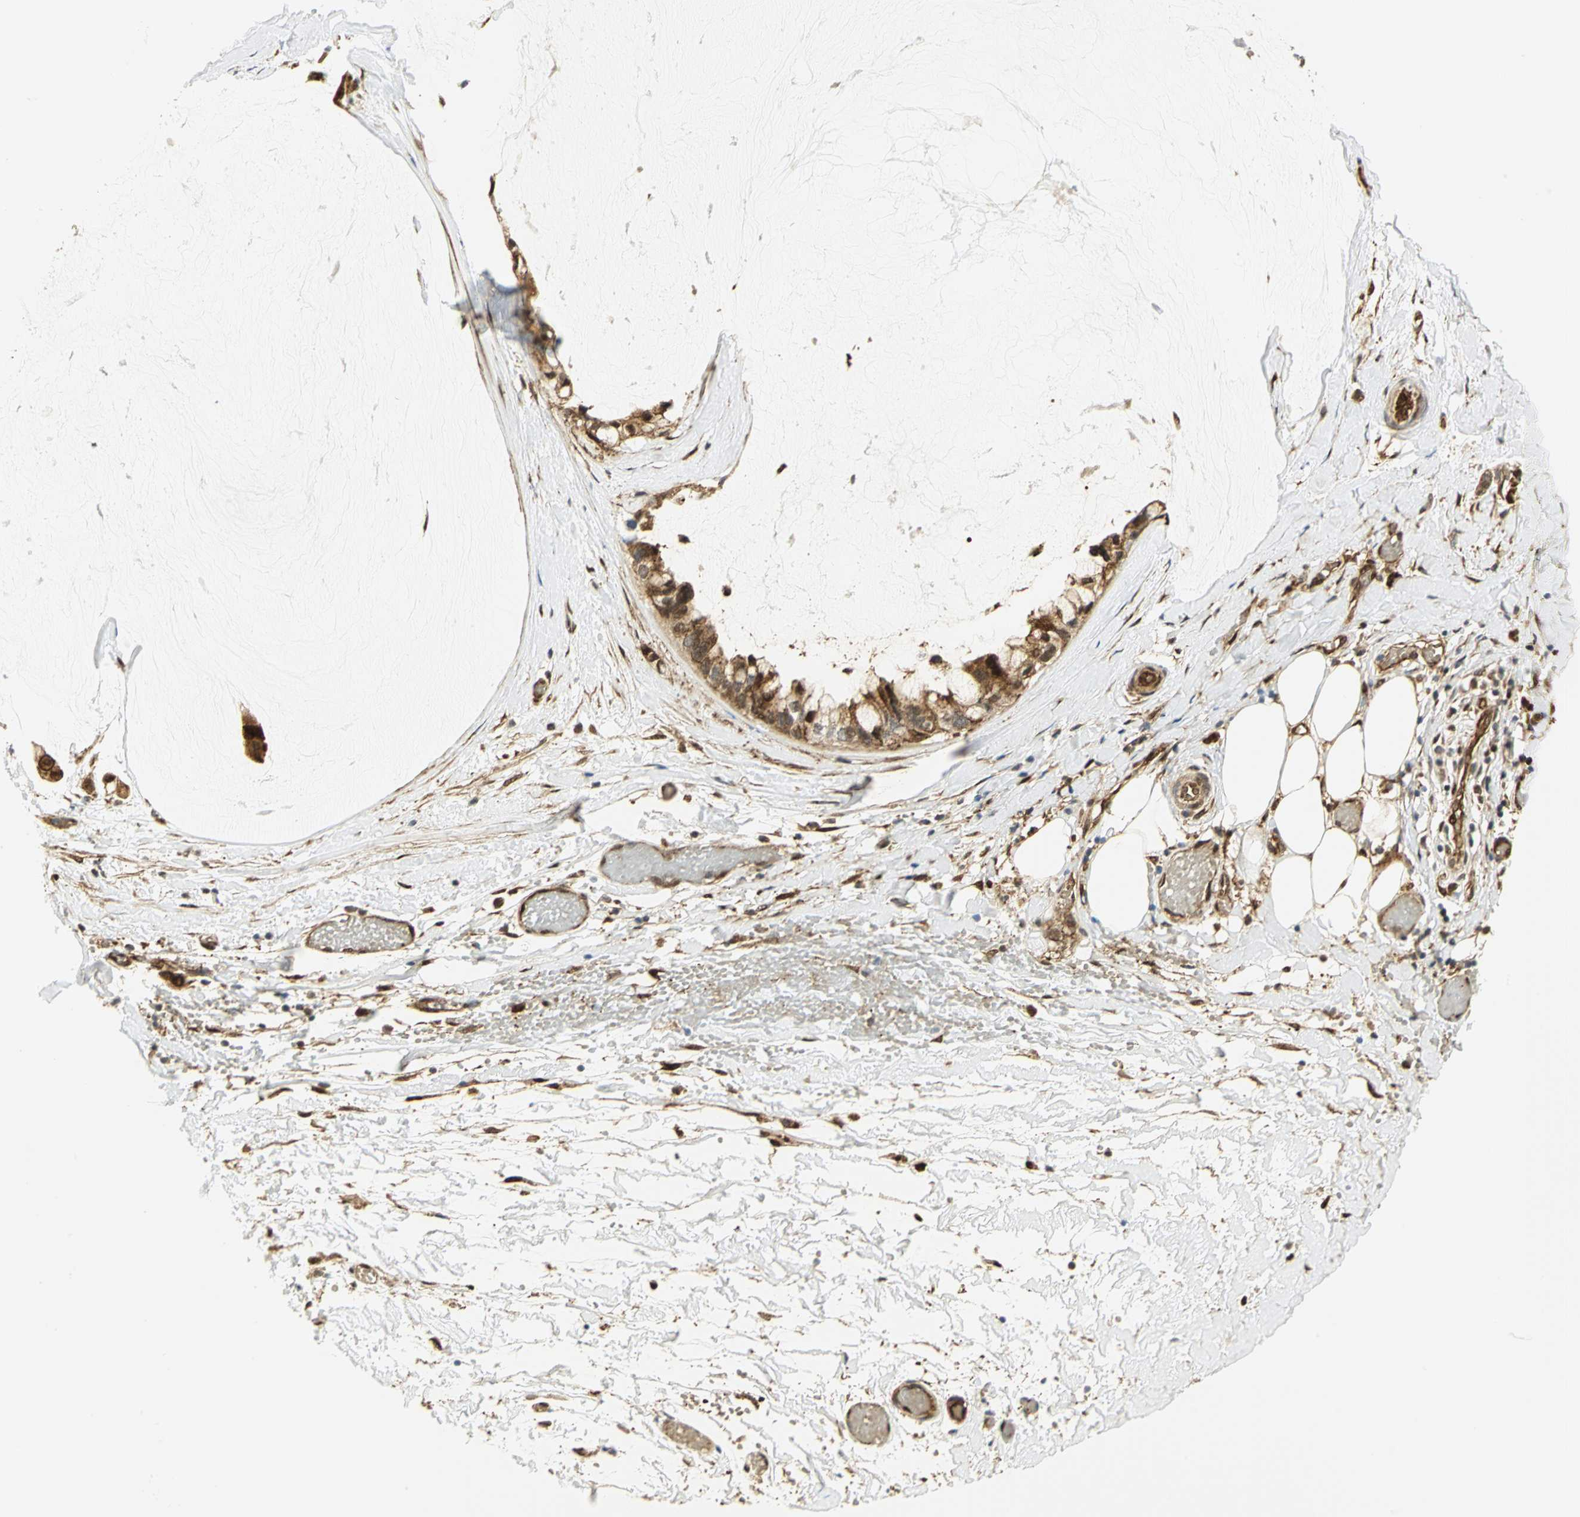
{"staining": {"intensity": "strong", "quantity": ">75%", "location": "cytoplasmic/membranous"}, "tissue": "ovarian cancer", "cell_type": "Tumor cells", "image_type": "cancer", "snomed": [{"axis": "morphology", "description": "Cystadenocarcinoma, mucinous, NOS"}, {"axis": "topography", "description": "Ovary"}], "caption": "A high-resolution histopathology image shows immunohistochemistry (IHC) staining of ovarian mucinous cystadenocarcinoma, which shows strong cytoplasmic/membranous expression in about >75% of tumor cells.", "gene": "EEA1", "patient": {"sex": "female", "age": 39}}